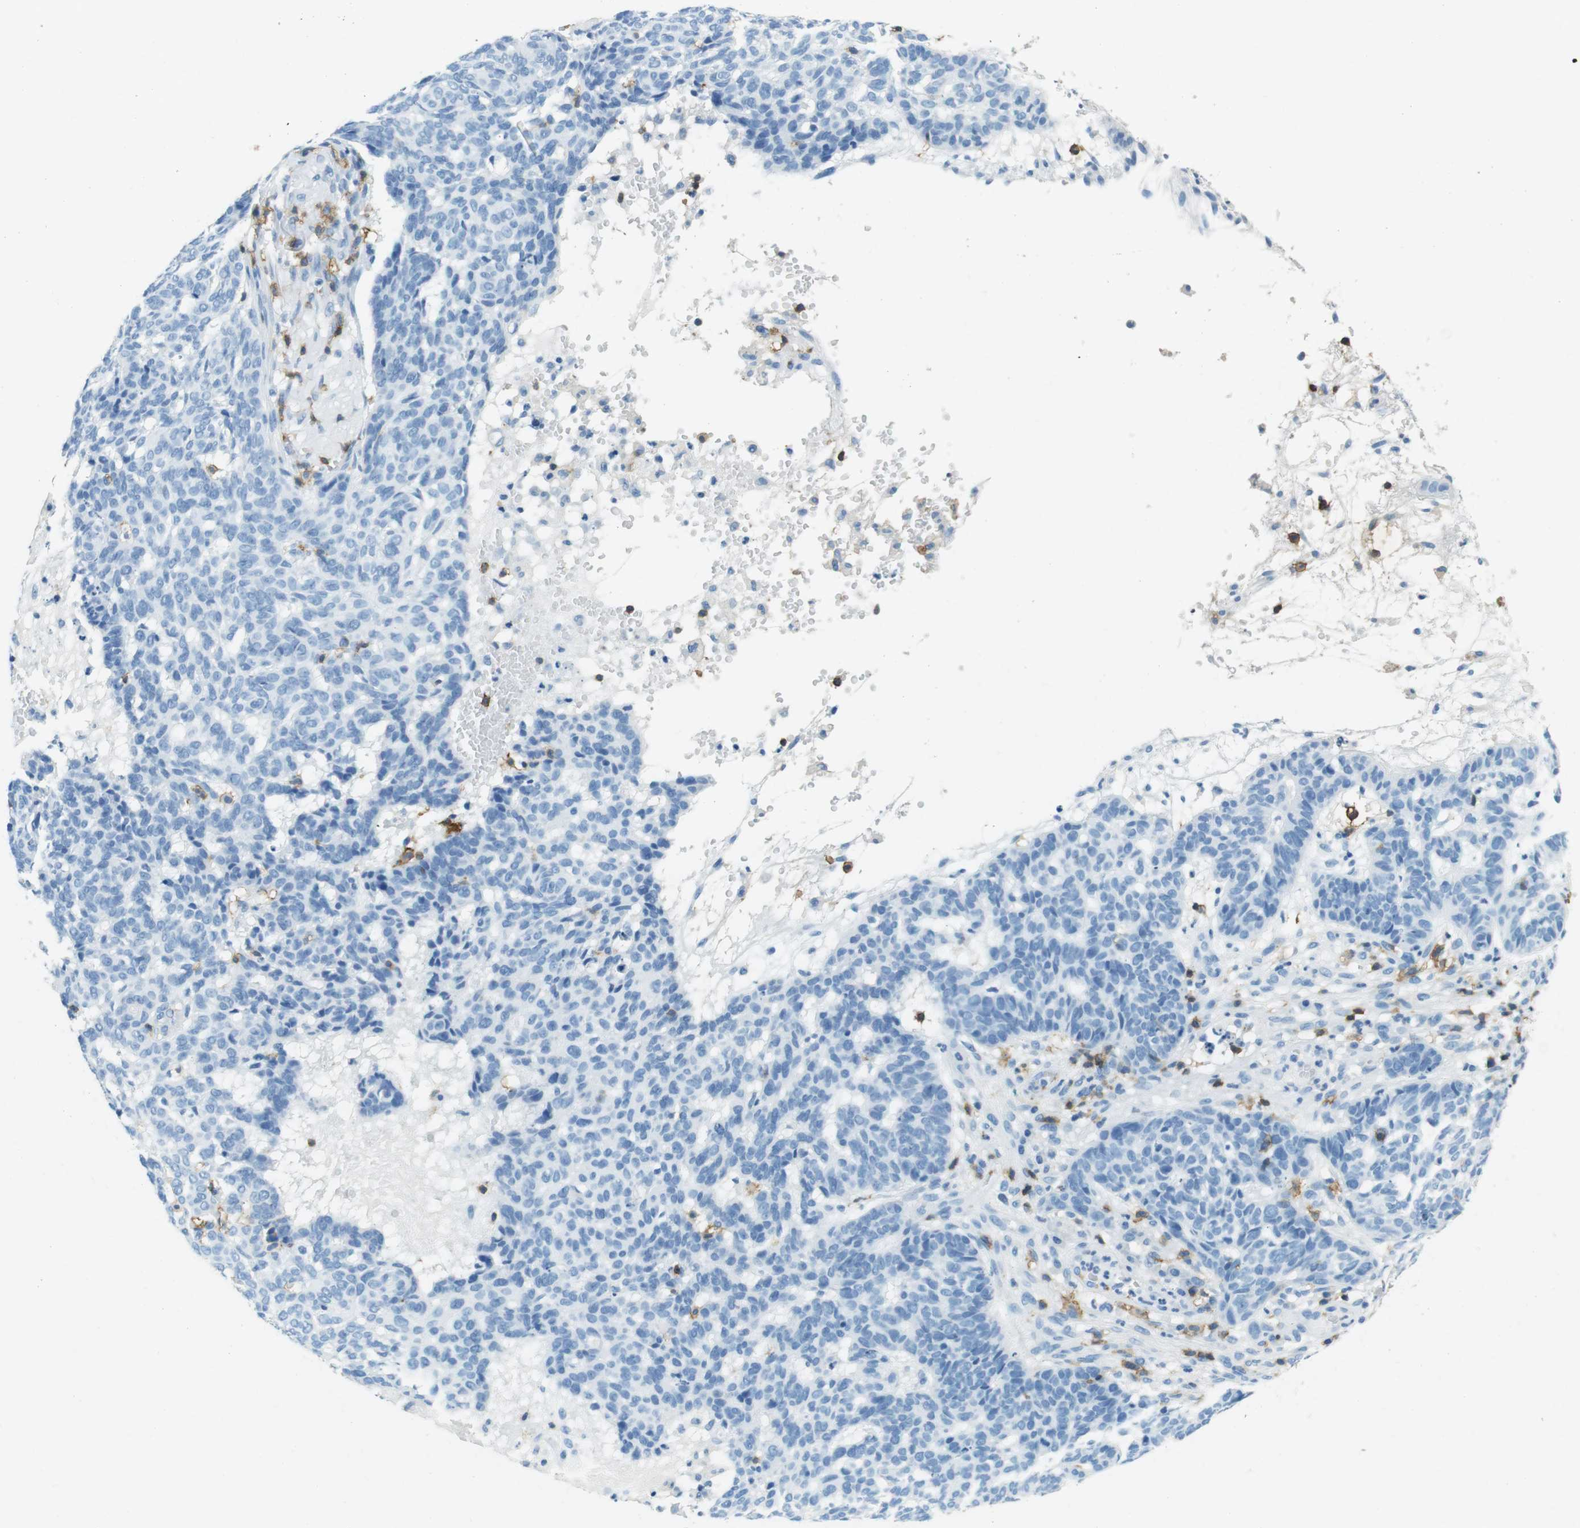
{"staining": {"intensity": "negative", "quantity": "none", "location": "none"}, "tissue": "skin cancer", "cell_type": "Tumor cells", "image_type": "cancer", "snomed": [{"axis": "morphology", "description": "Basal cell carcinoma"}, {"axis": "topography", "description": "Skin"}], "caption": "Immunohistochemistry (IHC) histopathology image of neoplastic tissue: basal cell carcinoma (skin) stained with DAB (3,3'-diaminobenzidine) reveals no significant protein expression in tumor cells.", "gene": "LAT", "patient": {"sex": "male", "age": 85}}